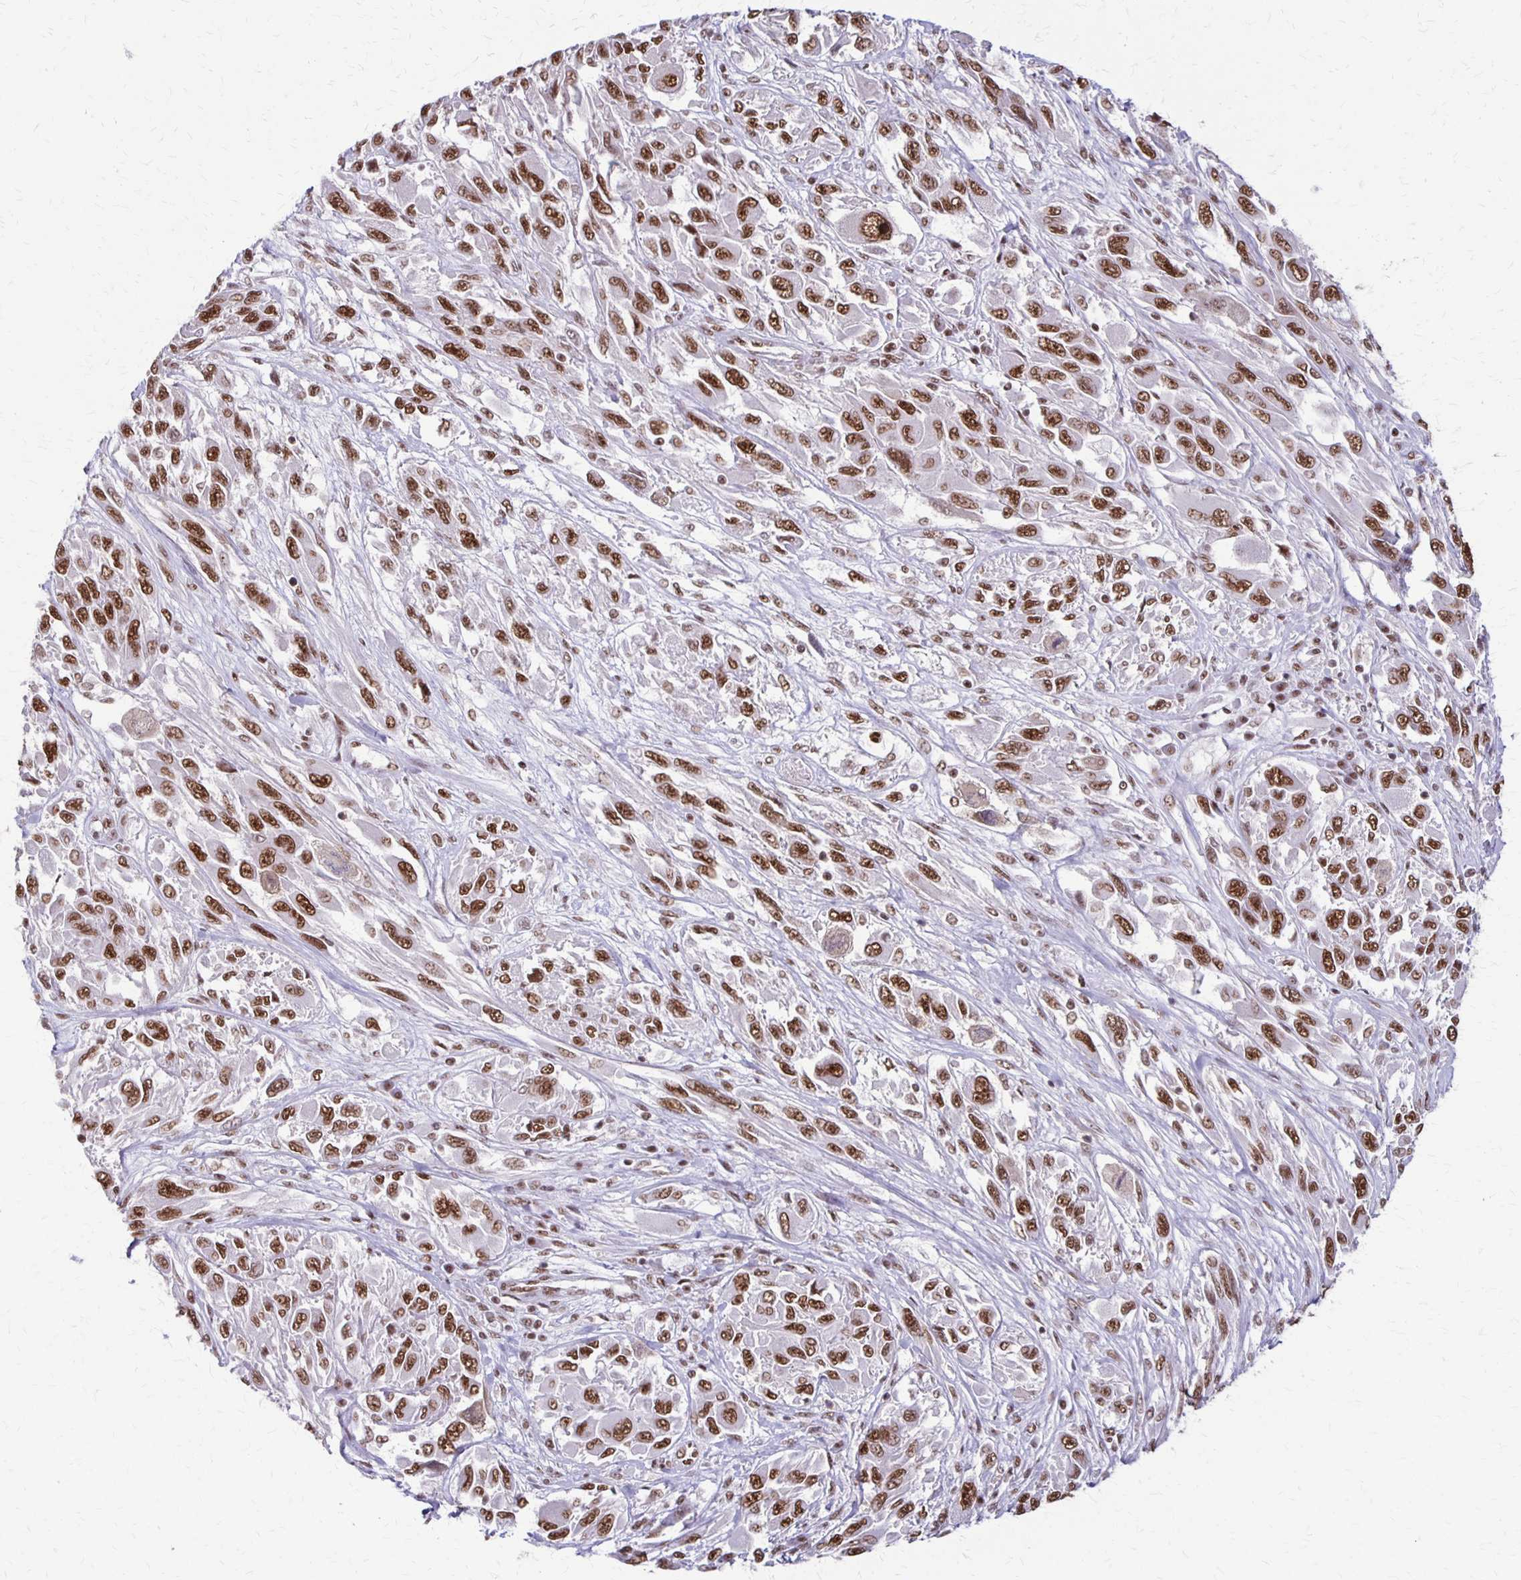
{"staining": {"intensity": "strong", "quantity": ">75%", "location": "nuclear"}, "tissue": "melanoma", "cell_type": "Tumor cells", "image_type": "cancer", "snomed": [{"axis": "morphology", "description": "Malignant melanoma, NOS"}, {"axis": "topography", "description": "Skin"}], "caption": "An IHC histopathology image of tumor tissue is shown. Protein staining in brown labels strong nuclear positivity in melanoma within tumor cells.", "gene": "XRCC6", "patient": {"sex": "female", "age": 91}}